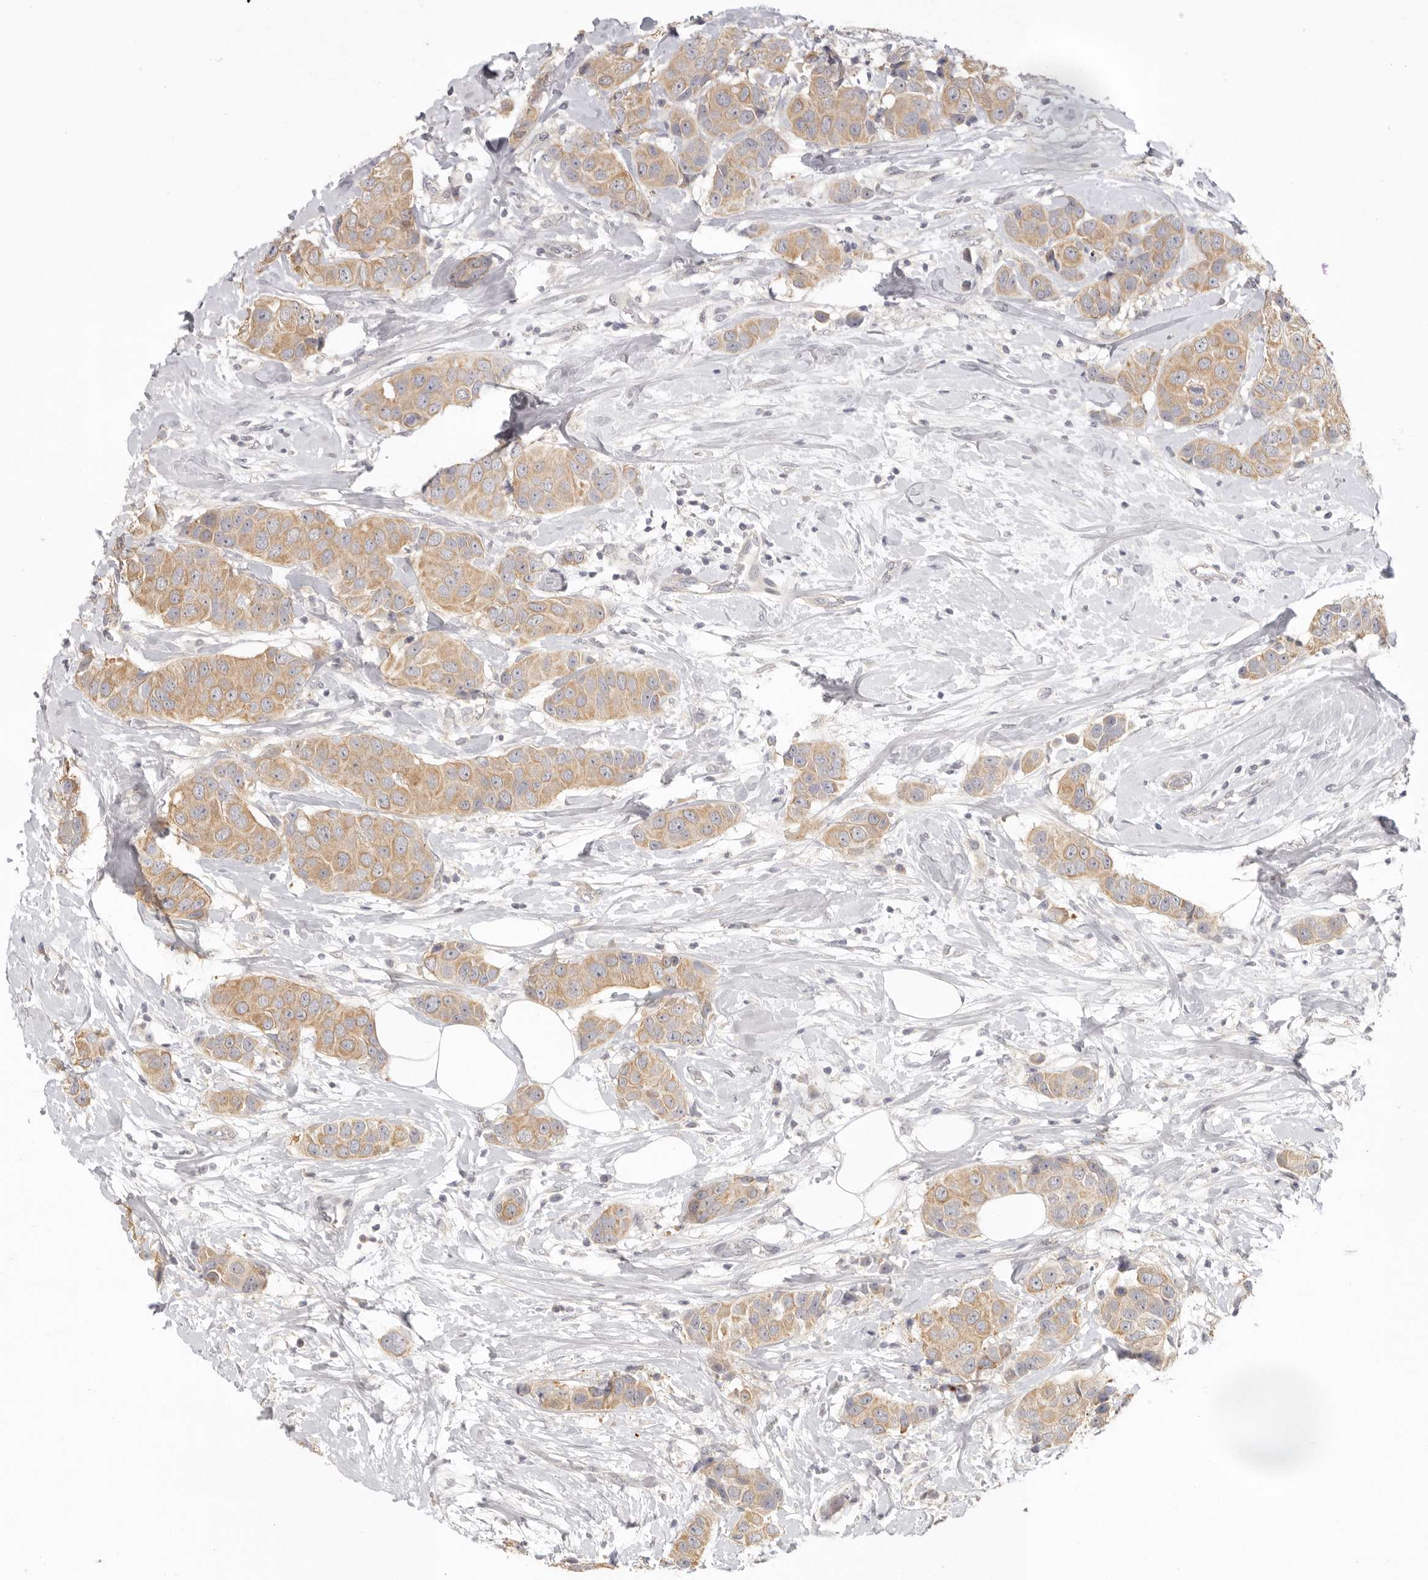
{"staining": {"intensity": "moderate", "quantity": ">75%", "location": "cytoplasmic/membranous"}, "tissue": "breast cancer", "cell_type": "Tumor cells", "image_type": "cancer", "snomed": [{"axis": "morphology", "description": "Normal tissue, NOS"}, {"axis": "morphology", "description": "Duct carcinoma"}, {"axis": "topography", "description": "Breast"}], "caption": "Protein expression analysis of breast infiltrating ductal carcinoma shows moderate cytoplasmic/membranous positivity in about >75% of tumor cells.", "gene": "AHDC1", "patient": {"sex": "female", "age": 39}}